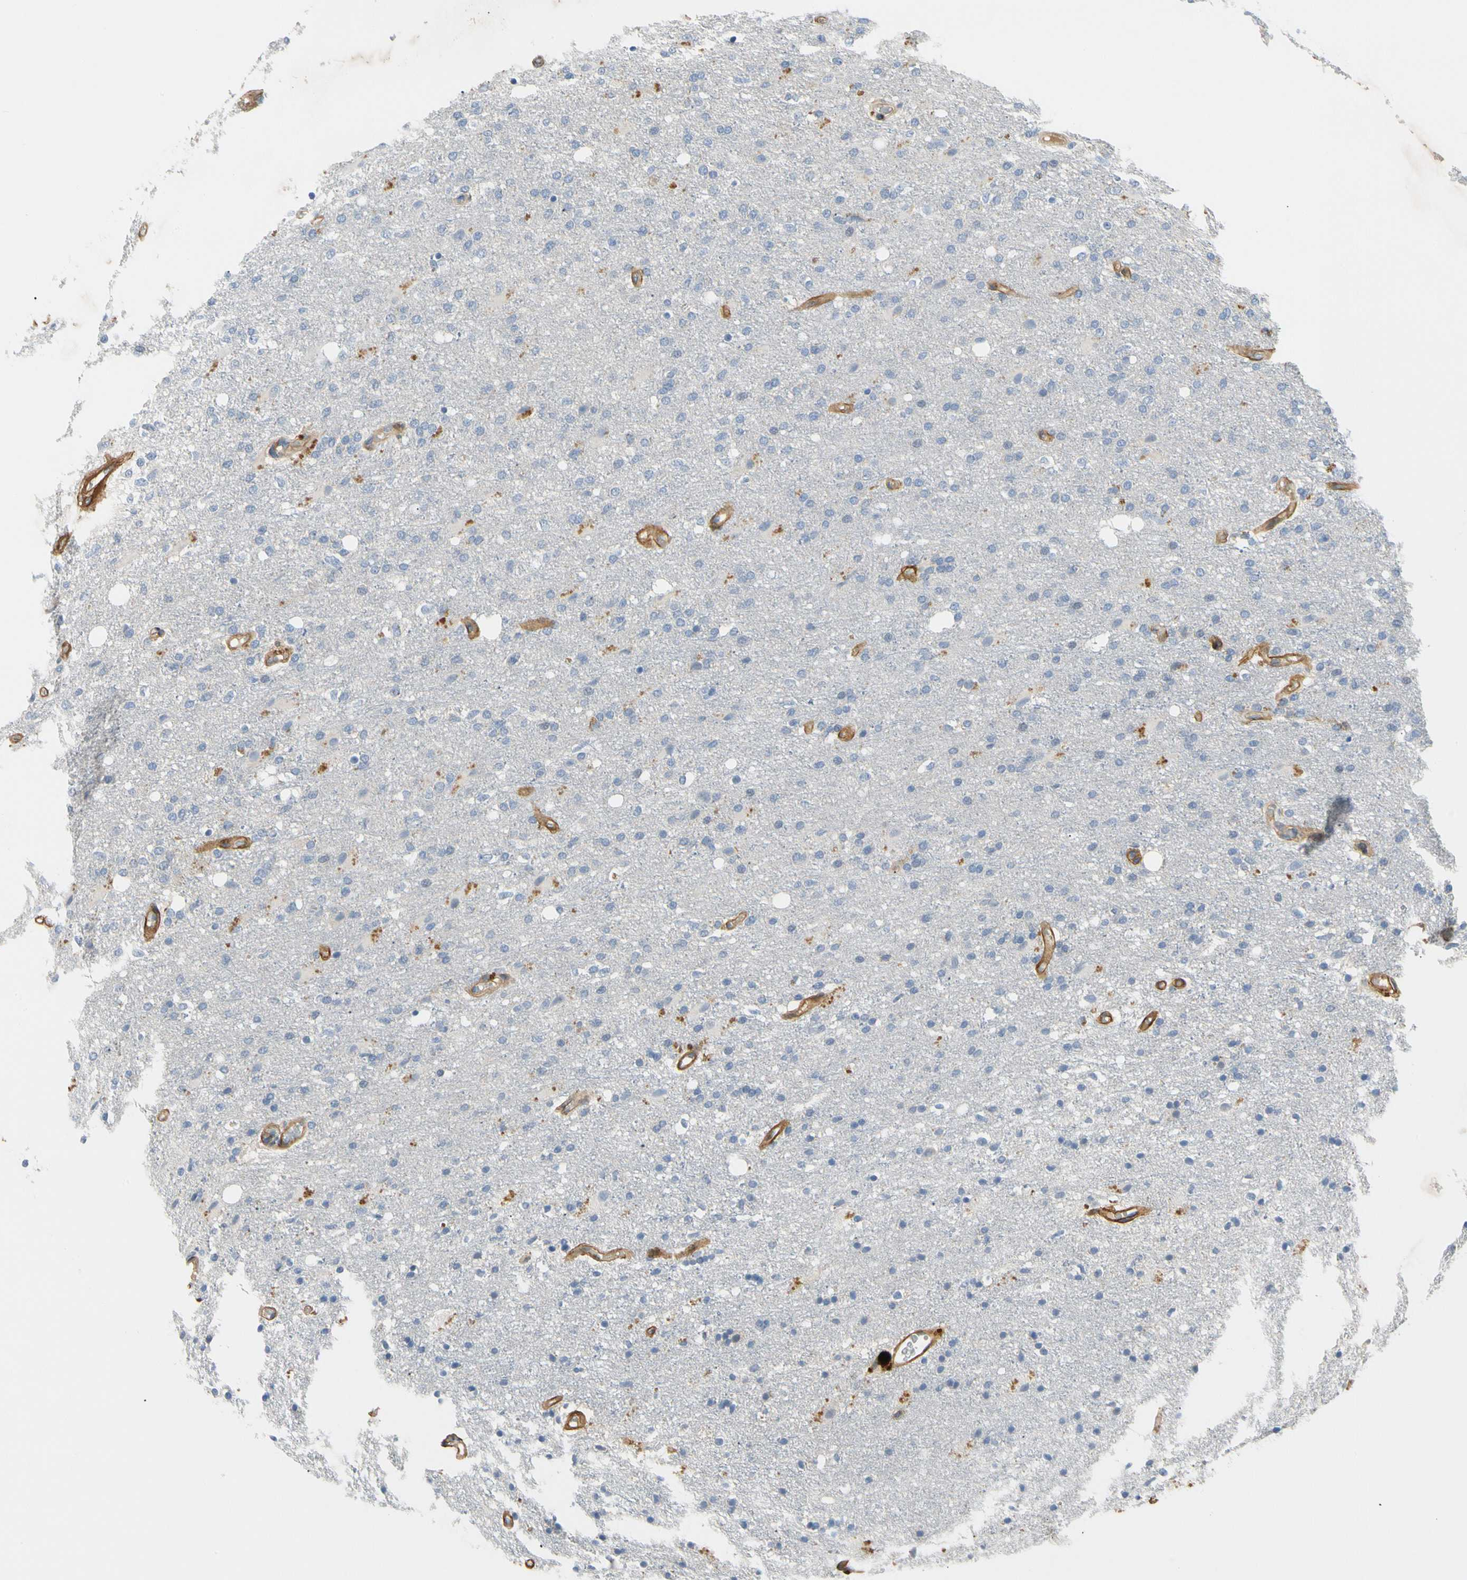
{"staining": {"intensity": "negative", "quantity": "none", "location": "none"}, "tissue": "glioma", "cell_type": "Tumor cells", "image_type": "cancer", "snomed": [{"axis": "morphology", "description": "Normal tissue, NOS"}, {"axis": "morphology", "description": "Glioma, malignant, High grade"}, {"axis": "topography", "description": "Cerebral cortex"}], "caption": "This is an immunohistochemistry (IHC) photomicrograph of glioma. There is no positivity in tumor cells.", "gene": "TNFRSF18", "patient": {"sex": "male", "age": 77}}